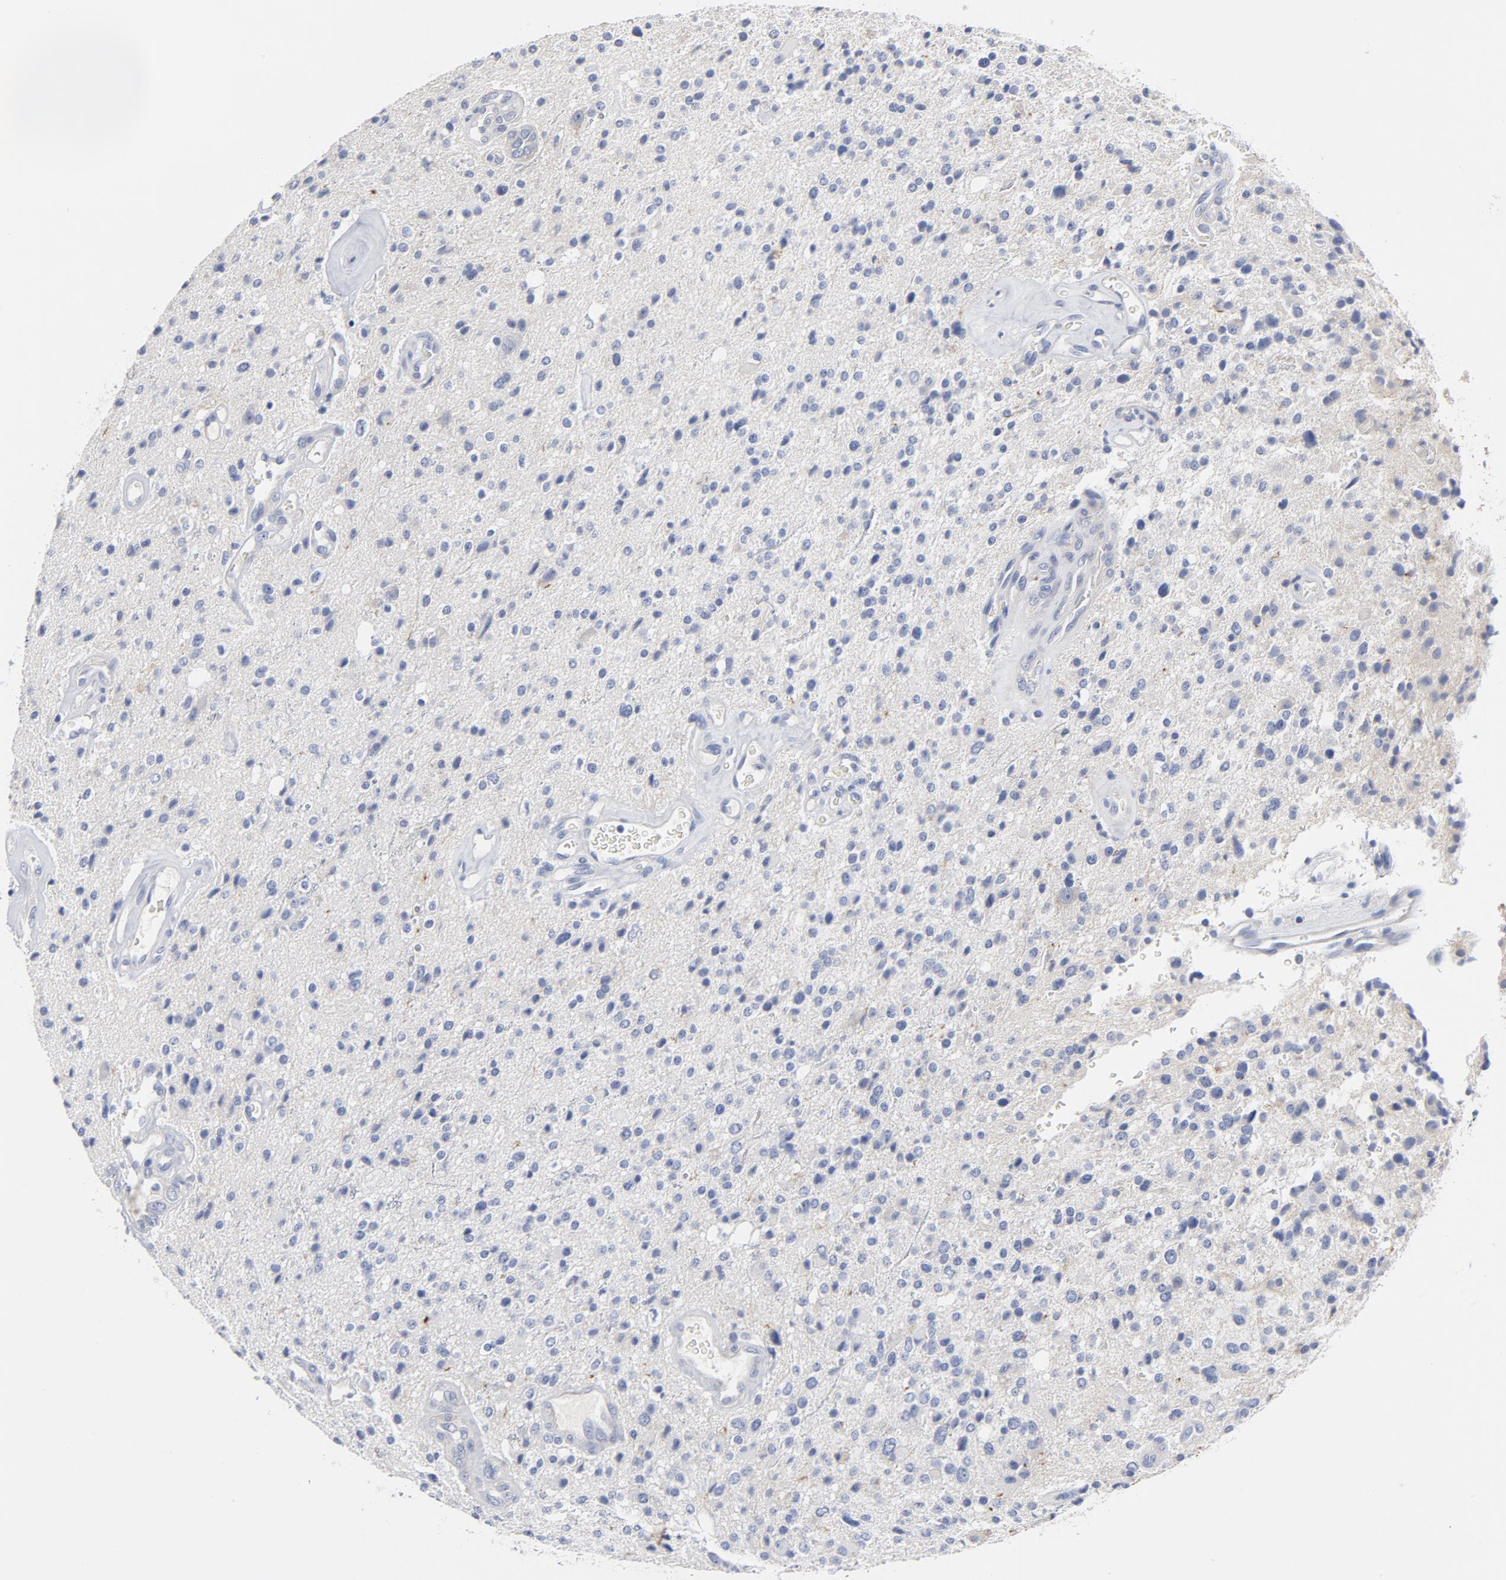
{"staining": {"intensity": "negative", "quantity": "none", "location": "none"}, "tissue": "glioma", "cell_type": "Tumor cells", "image_type": "cancer", "snomed": [{"axis": "morphology", "description": "Glioma, malignant, High grade"}, {"axis": "topography", "description": "Brain"}], "caption": "DAB immunohistochemical staining of human glioma demonstrates no significant positivity in tumor cells.", "gene": "TSPAN6", "patient": {"sex": "male", "age": 47}}